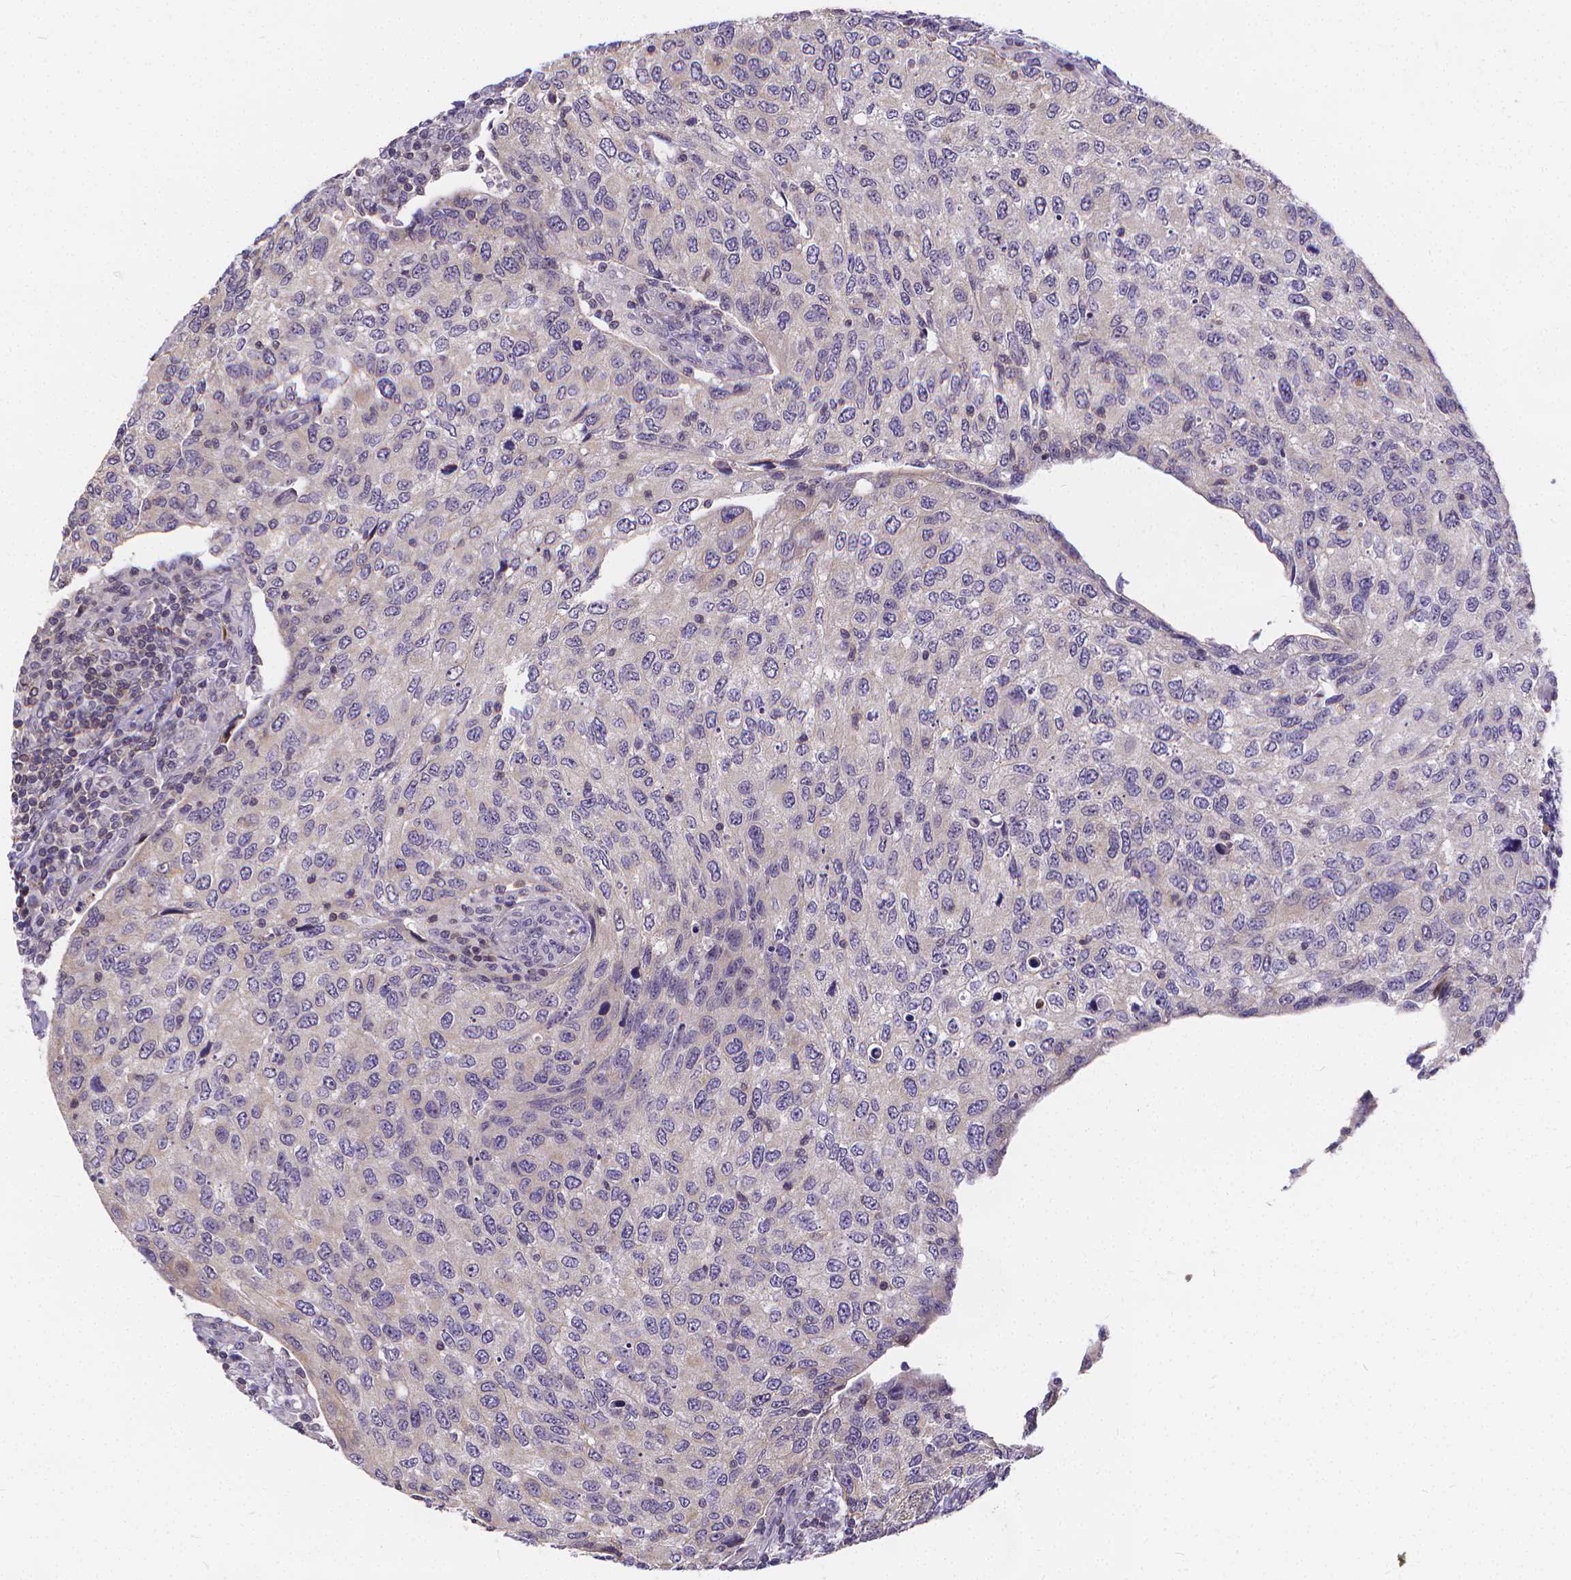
{"staining": {"intensity": "negative", "quantity": "none", "location": "none"}, "tissue": "urothelial cancer", "cell_type": "Tumor cells", "image_type": "cancer", "snomed": [{"axis": "morphology", "description": "Urothelial carcinoma, High grade"}, {"axis": "topography", "description": "Urinary bladder"}], "caption": "Immunohistochemistry of urothelial carcinoma (high-grade) displays no positivity in tumor cells. (Immunohistochemistry, brightfield microscopy, high magnification).", "gene": "GLRB", "patient": {"sex": "female", "age": 78}}